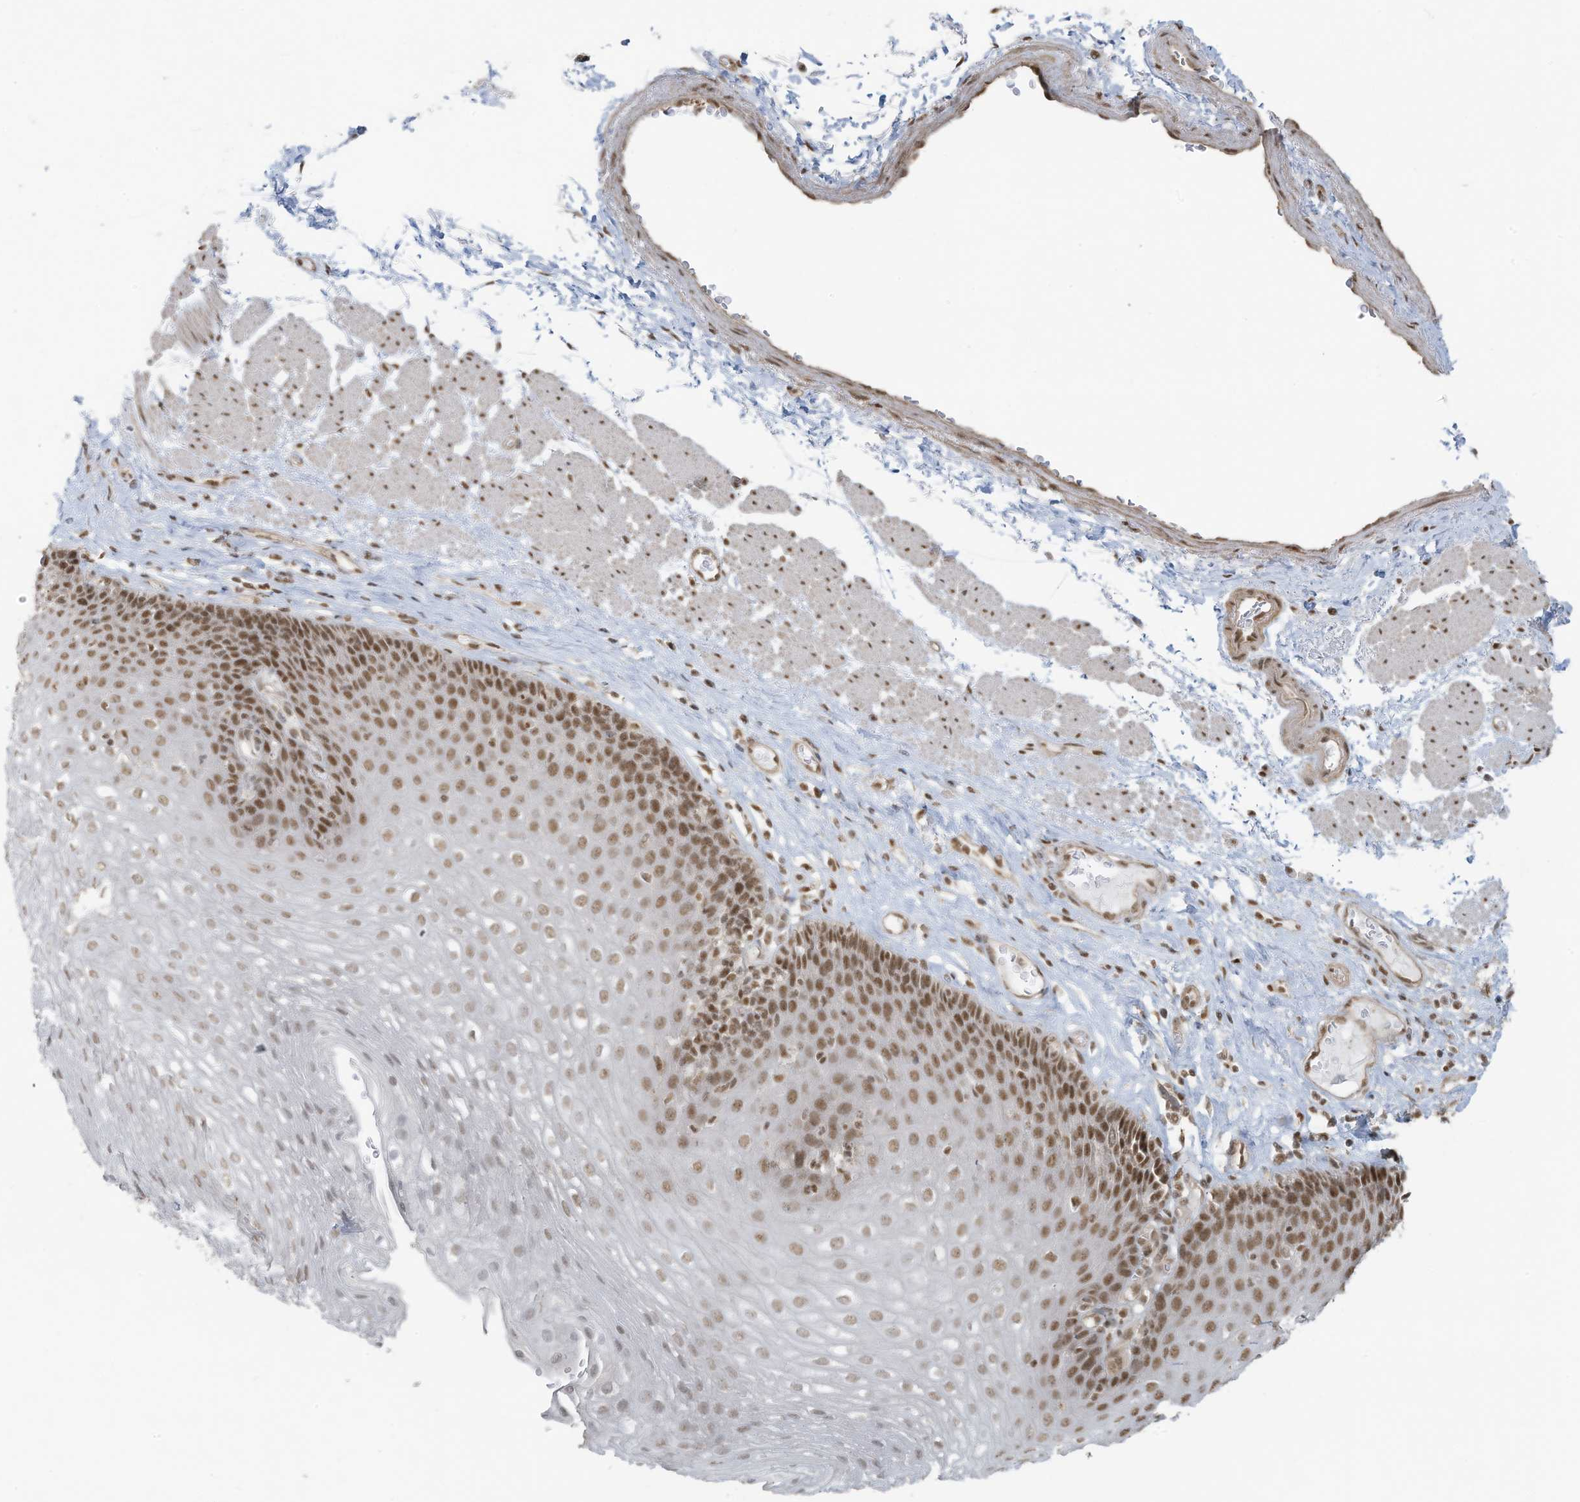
{"staining": {"intensity": "moderate", "quantity": "25%-75%", "location": "nuclear"}, "tissue": "esophagus", "cell_type": "Squamous epithelial cells", "image_type": "normal", "snomed": [{"axis": "morphology", "description": "Normal tissue, NOS"}, {"axis": "topography", "description": "Esophagus"}], "caption": "Brown immunohistochemical staining in normal human esophagus exhibits moderate nuclear positivity in about 25%-75% of squamous epithelial cells.", "gene": "DBR1", "patient": {"sex": "female", "age": 66}}